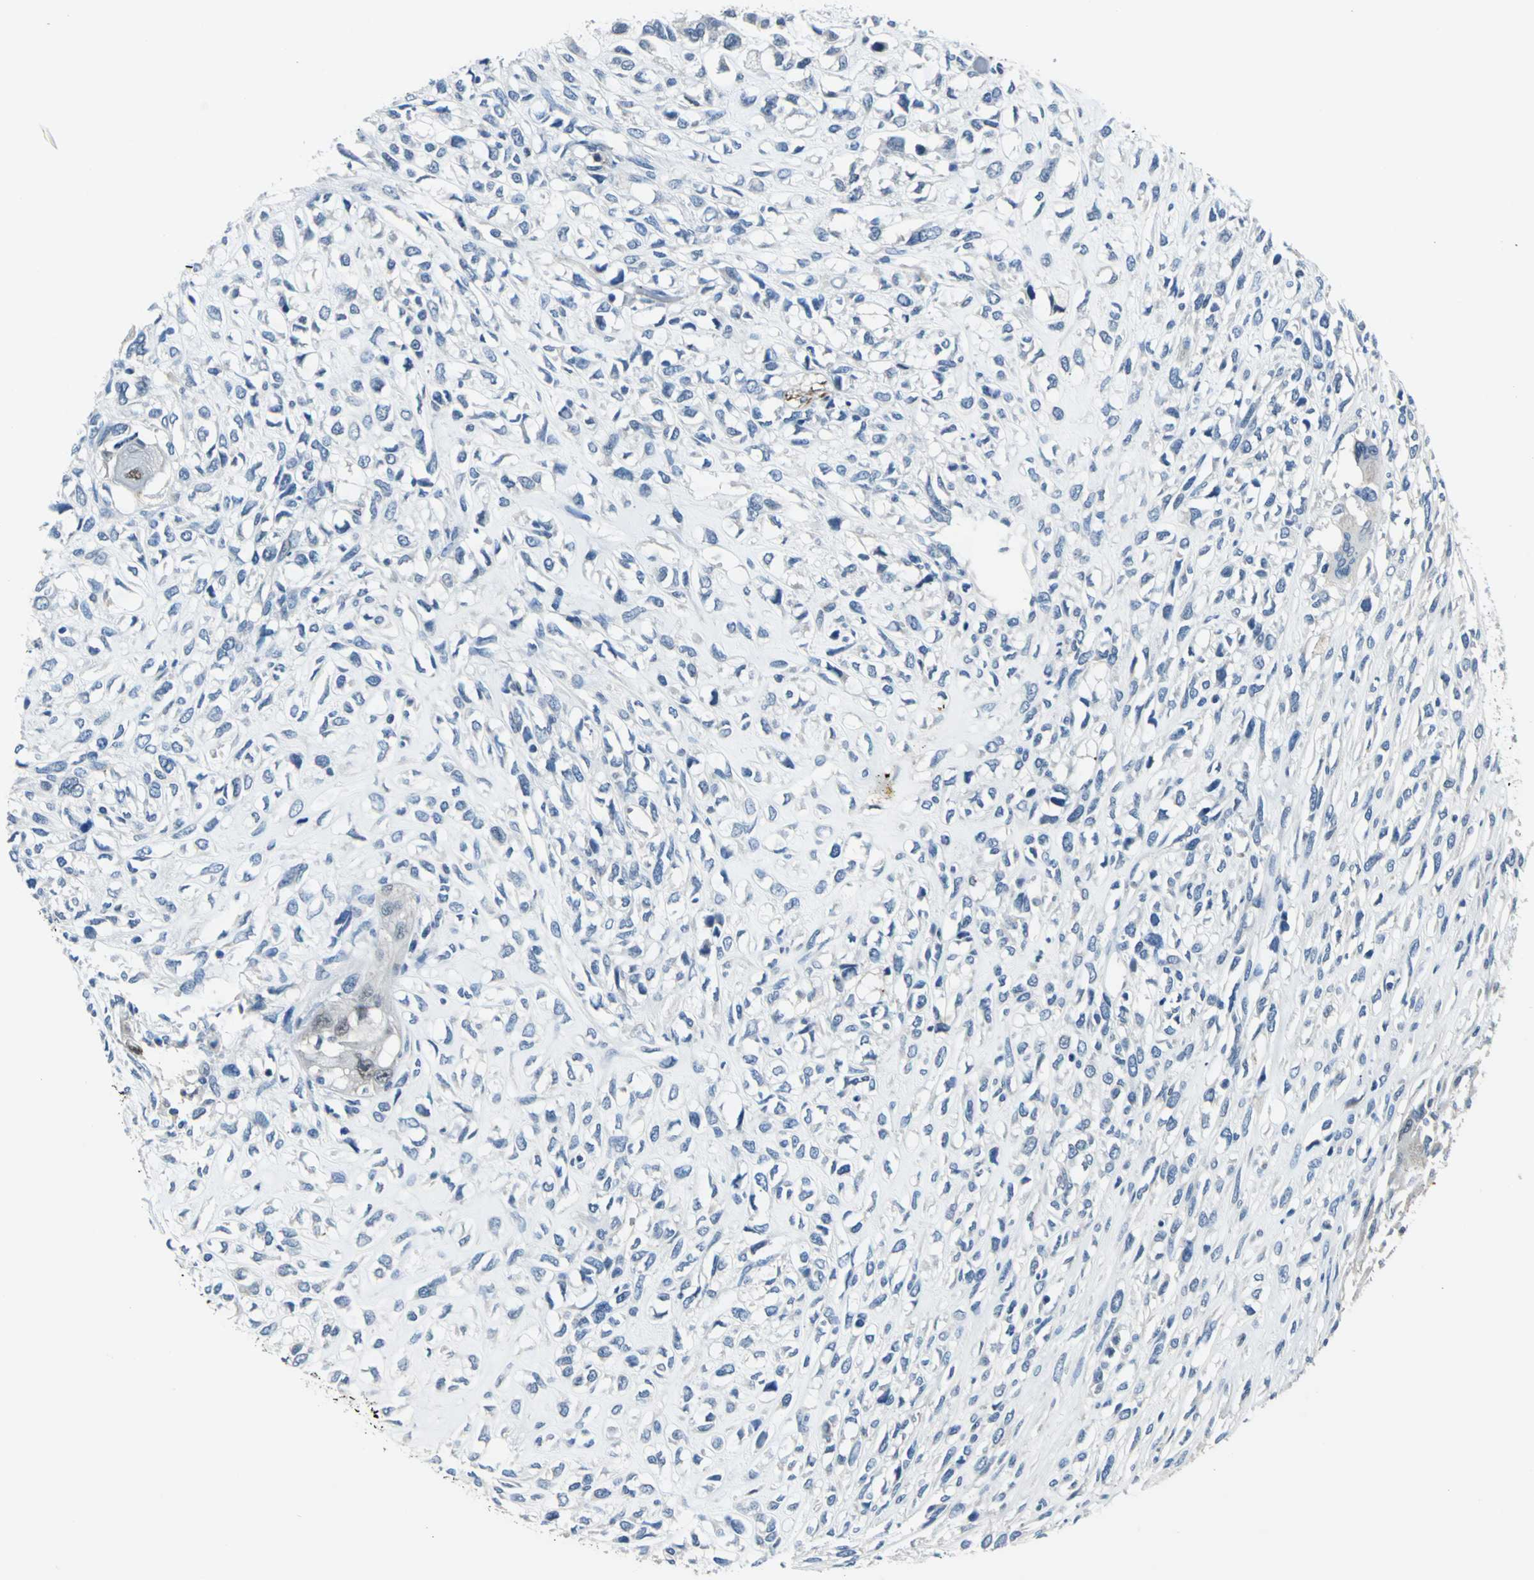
{"staining": {"intensity": "negative", "quantity": "none", "location": "none"}, "tissue": "head and neck cancer", "cell_type": "Tumor cells", "image_type": "cancer", "snomed": [{"axis": "morphology", "description": "Necrosis, NOS"}, {"axis": "morphology", "description": "Neoplasm, malignant, NOS"}, {"axis": "topography", "description": "Salivary gland"}, {"axis": "topography", "description": "Head-Neck"}], "caption": "This is a histopathology image of IHC staining of head and neck cancer, which shows no expression in tumor cells.", "gene": "SELP", "patient": {"sex": "male", "age": 43}}